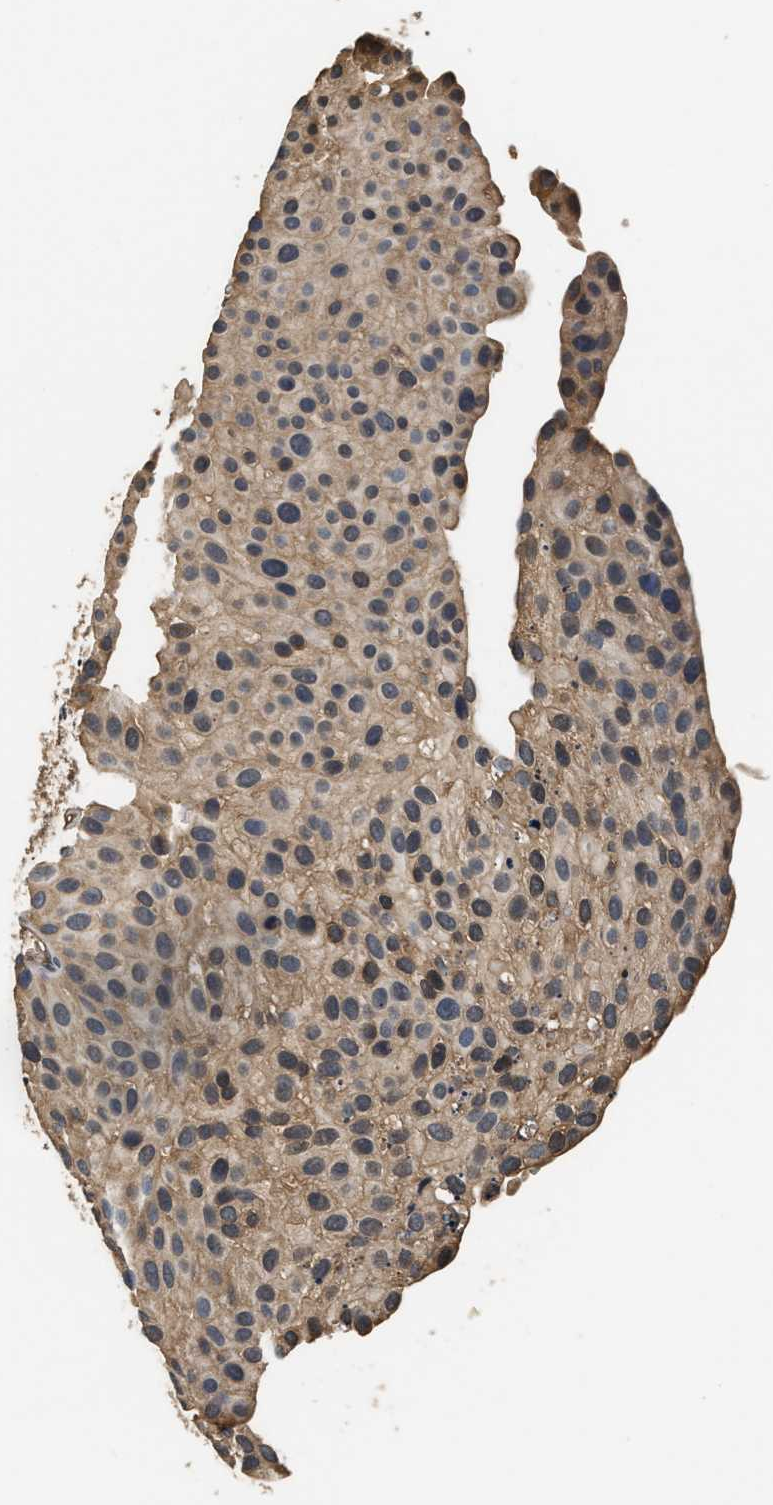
{"staining": {"intensity": "weak", "quantity": ">75%", "location": "cytoplasmic/membranous"}, "tissue": "urothelial cancer", "cell_type": "Tumor cells", "image_type": "cancer", "snomed": [{"axis": "morphology", "description": "Urothelial carcinoma, High grade"}, {"axis": "topography", "description": "Urinary bladder"}], "caption": "Immunohistochemistry (IHC) (DAB (3,3'-diaminobenzidine)) staining of high-grade urothelial carcinoma exhibits weak cytoplasmic/membranous protein positivity in about >75% of tumor cells.", "gene": "GPI", "patient": {"sex": "female", "age": 60}}